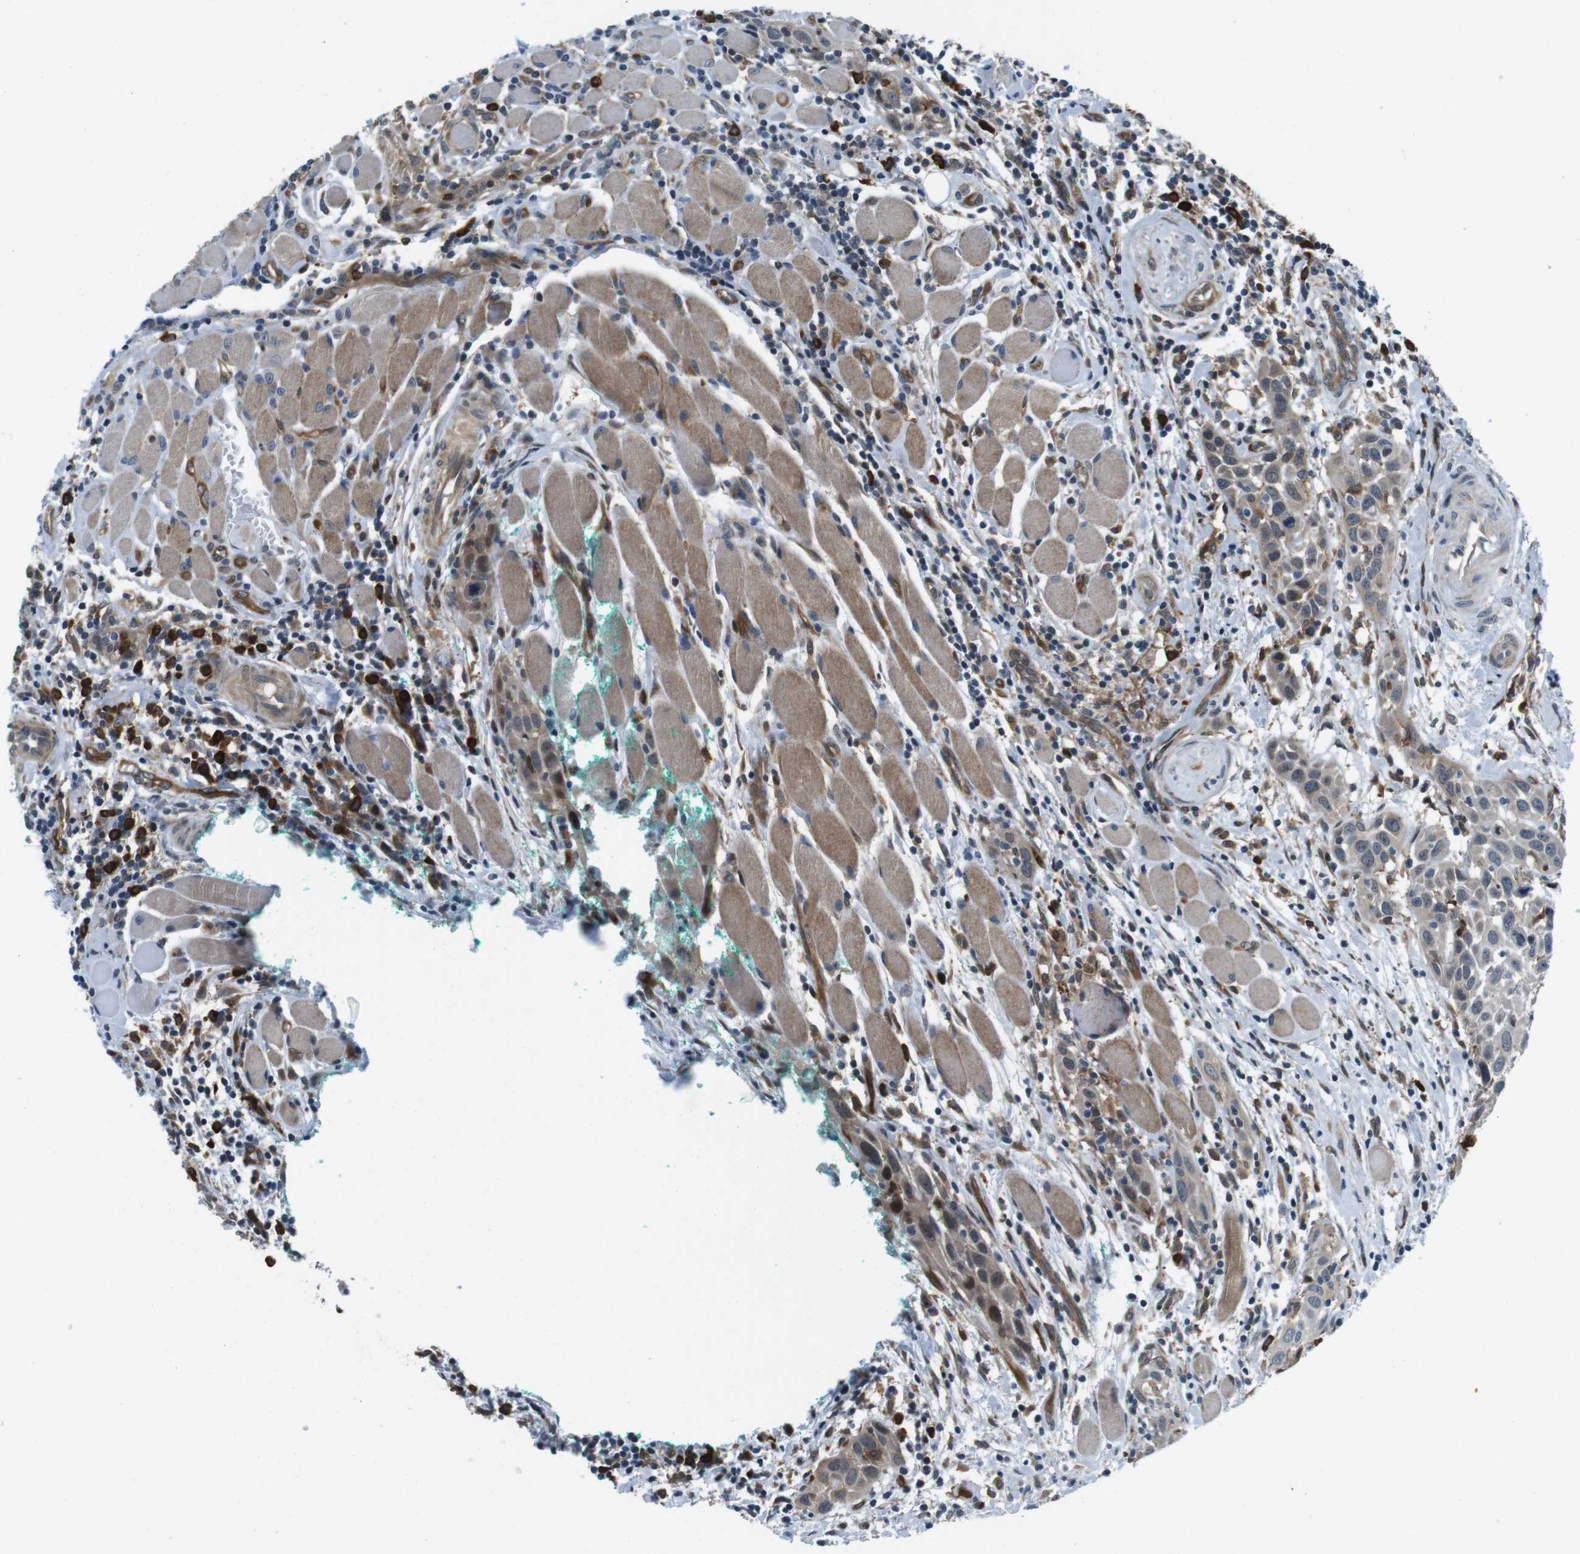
{"staining": {"intensity": "moderate", "quantity": "<25%", "location": "cytoplasmic/membranous,nuclear"}, "tissue": "head and neck cancer", "cell_type": "Tumor cells", "image_type": "cancer", "snomed": [{"axis": "morphology", "description": "Squamous cell carcinoma, NOS"}, {"axis": "topography", "description": "Oral tissue"}, {"axis": "topography", "description": "Head-Neck"}], "caption": "Immunohistochemical staining of human squamous cell carcinoma (head and neck) reveals moderate cytoplasmic/membranous and nuclear protein expression in approximately <25% of tumor cells.", "gene": "PALD1", "patient": {"sex": "female", "age": 50}}